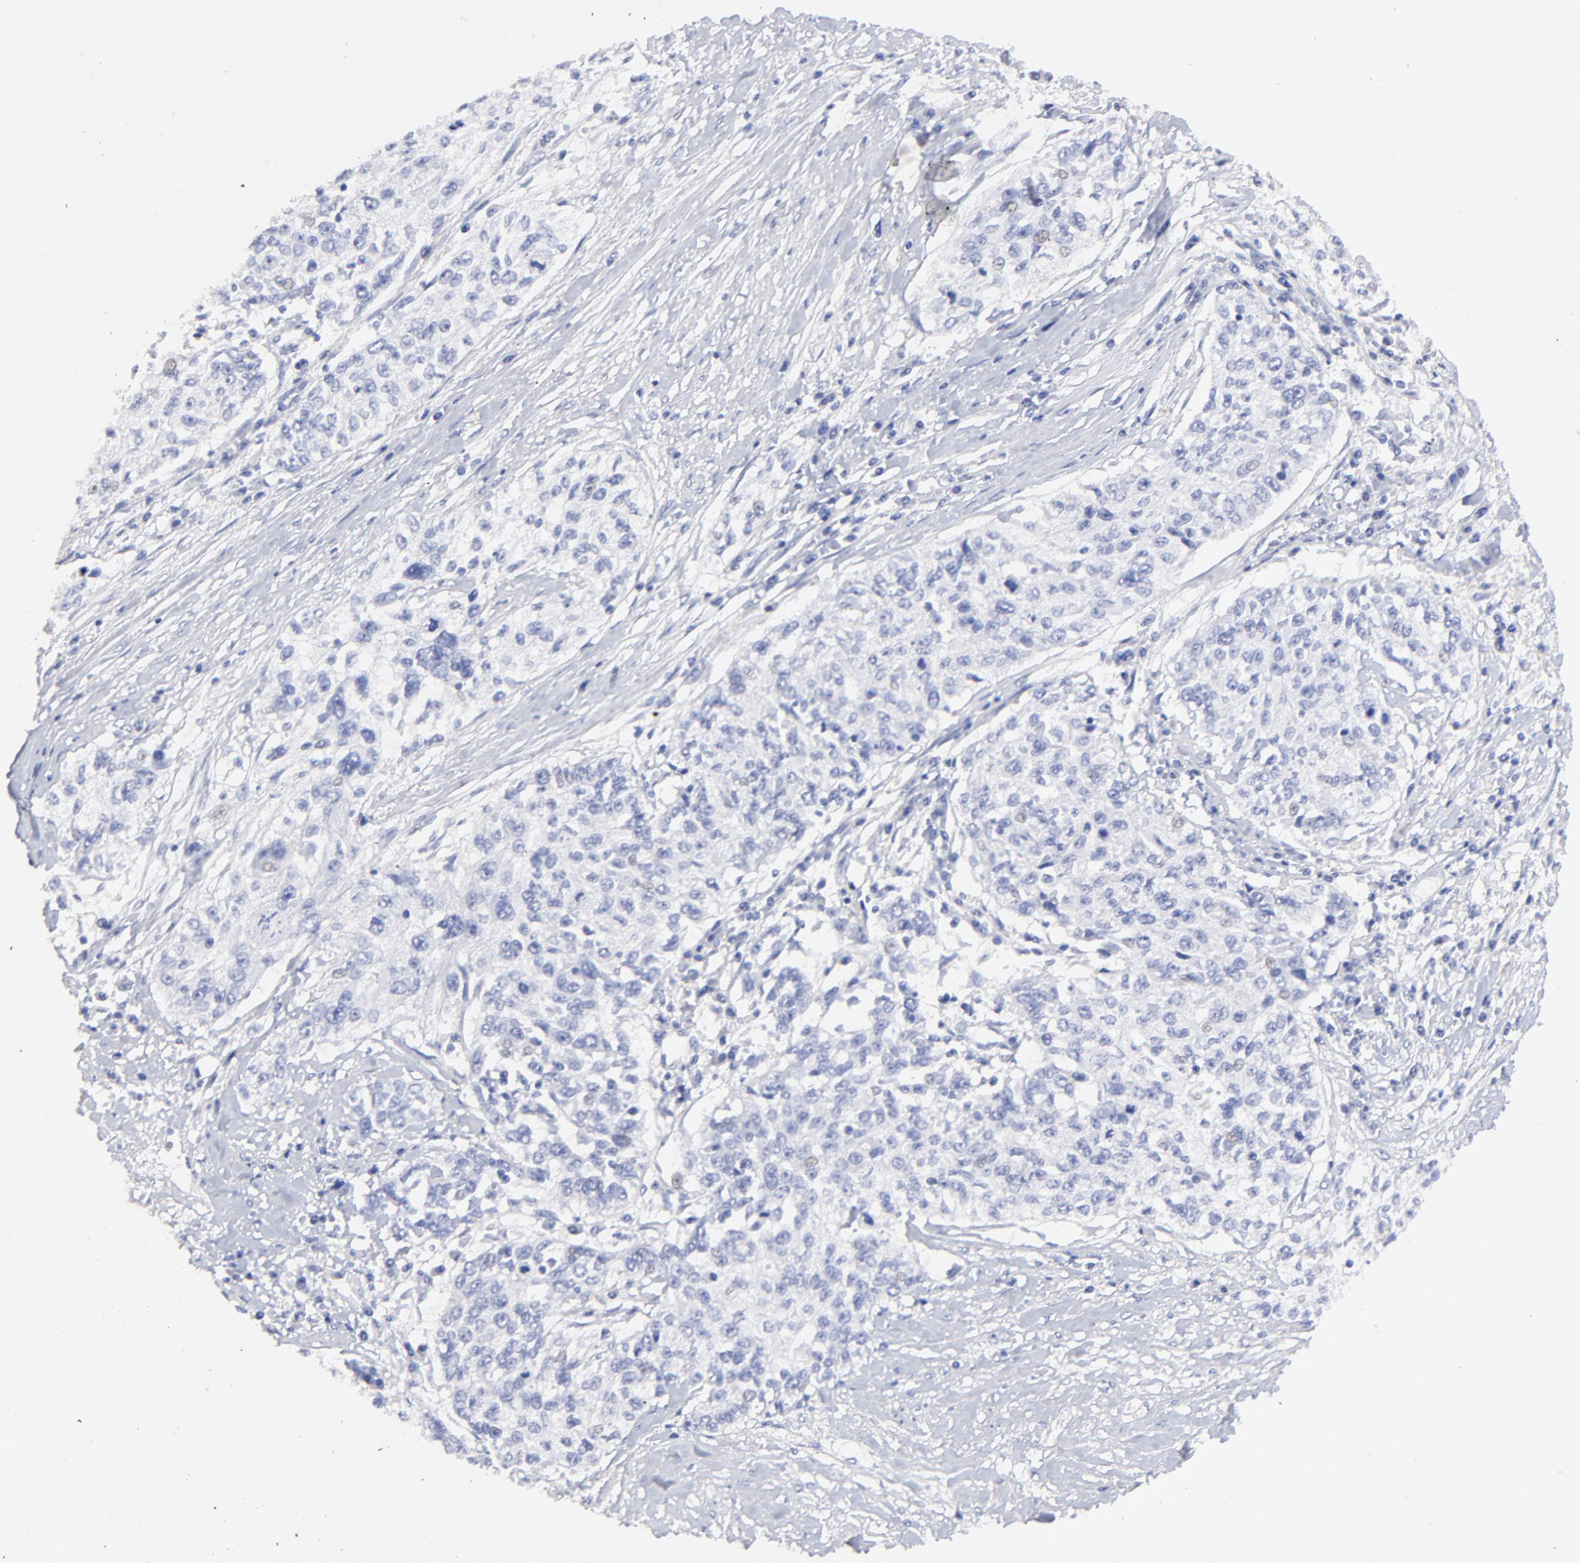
{"staining": {"intensity": "negative", "quantity": "none", "location": "none"}, "tissue": "cervical cancer", "cell_type": "Tumor cells", "image_type": "cancer", "snomed": [{"axis": "morphology", "description": "Squamous cell carcinoma, NOS"}, {"axis": "topography", "description": "Cervix"}], "caption": "Photomicrograph shows no protein expression in tumor cells of squamous cell carcinoma (cervical) tissue.", "gene": "HORMAD2", "patient": {"sex": "female", "age": 57}}